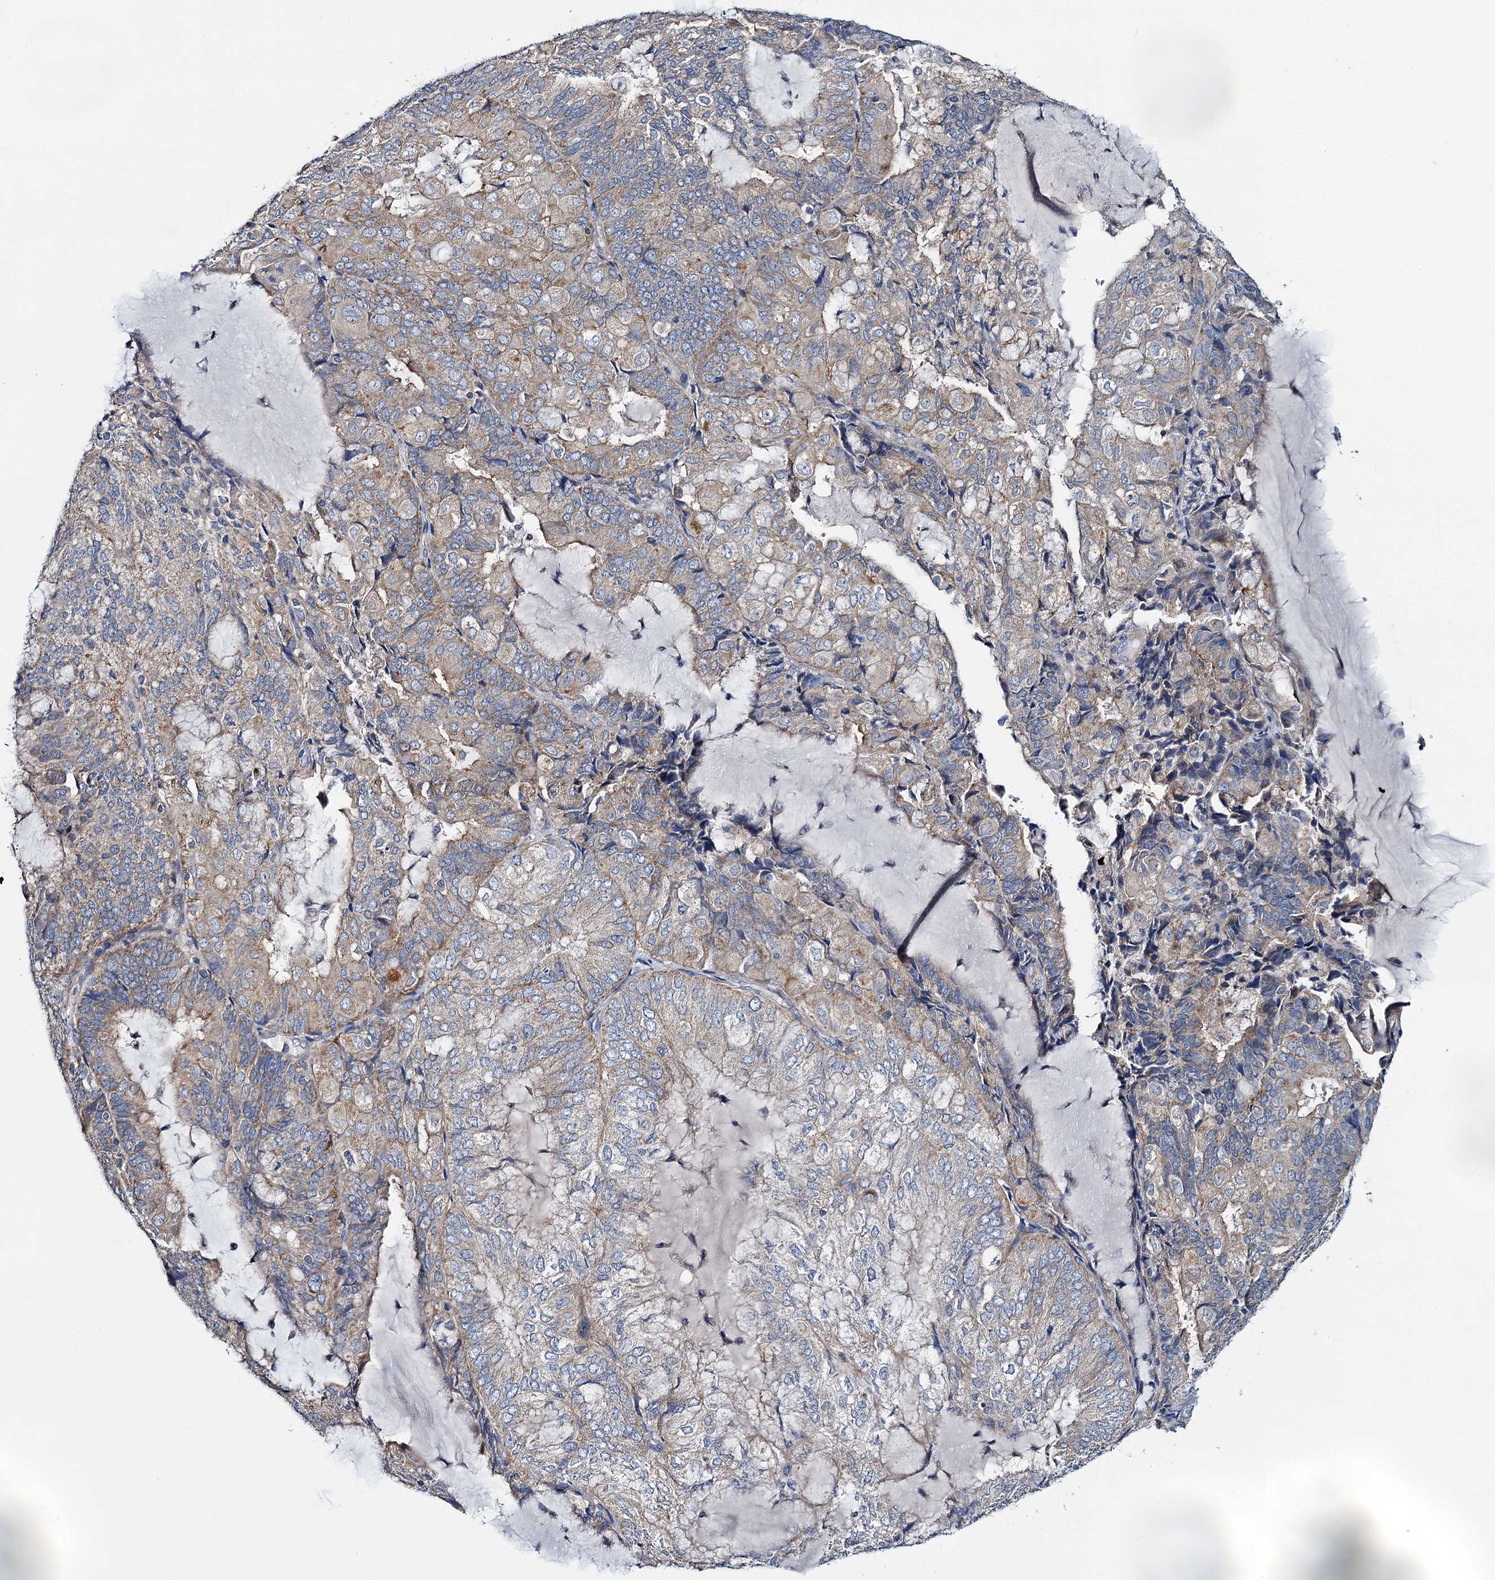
{"staining": {"intensity": "weak", "quantity": ">75%", "location": "cytoplasmic/membranous"}, "tissue": "endometrial cancer", "cell_type": "Tumor cells", "image_type": "cancer", "snomed": [{"axis": "morphology", "description": "Adenocarcinoma, NOS"}, {"axis": "topography", "description": "Endometrium"}], "caption": "Immunohistochemical staining of endometrial adenocarcinoma shows weak cytoplasmic/membranous protein positivity in approximately >75% of tumor cells.", "gene": "CEP295", "patient": {"sex": "female", "age": 81}}